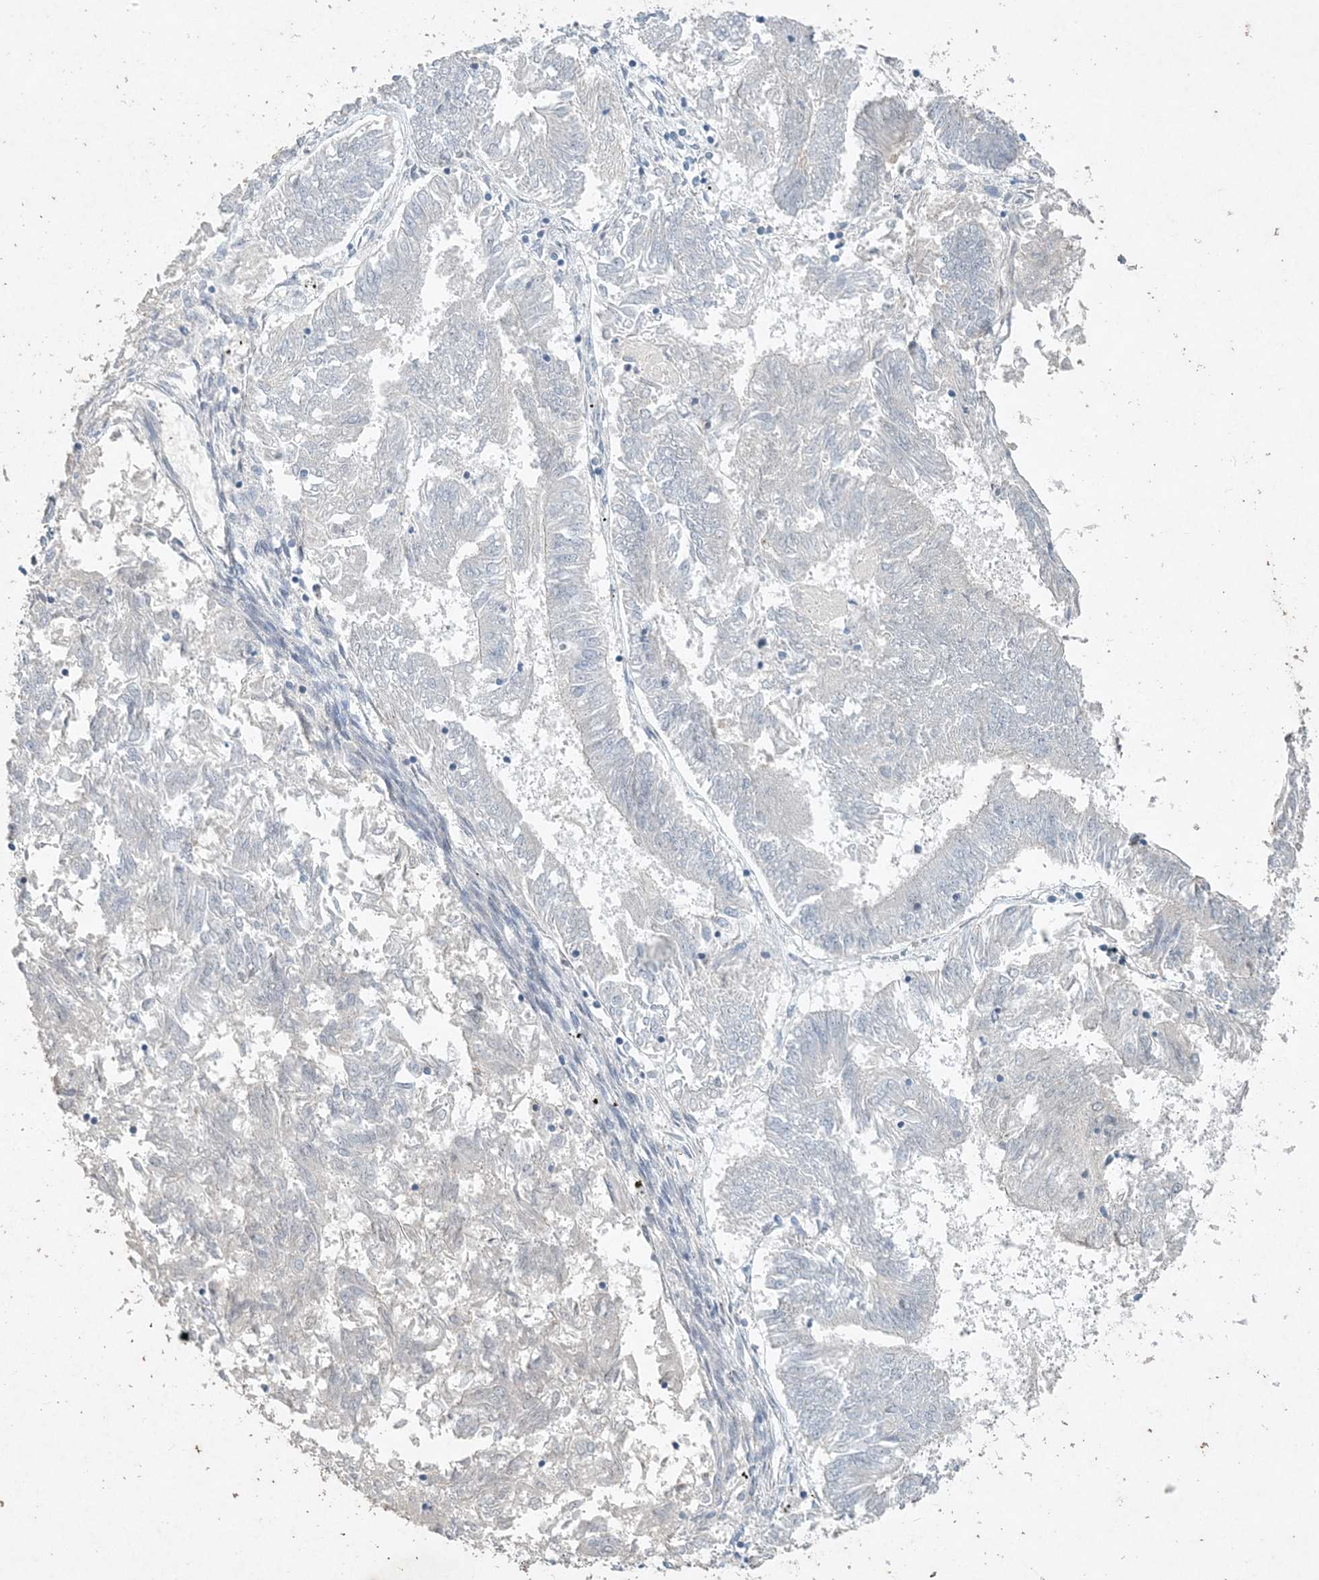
{"staining": {"intensity": "negative", "quantity": "none", "location": "none"}, "tissue": "endometrial cancer", "cell_type": "Tumor cells", "image_type": "cancer", "snomed": [{"axis": "morphology", "description": "Adenocarcinoma, NOS"}, {"axis": "topography", "description": "Endometrium"}], "caption": "An image of endometrial adenocarcinoma stained for a protein displays no brown staining in tumor cells.", "gene": "DNAH5", "patient": {"sex": "female", "age": 58}}